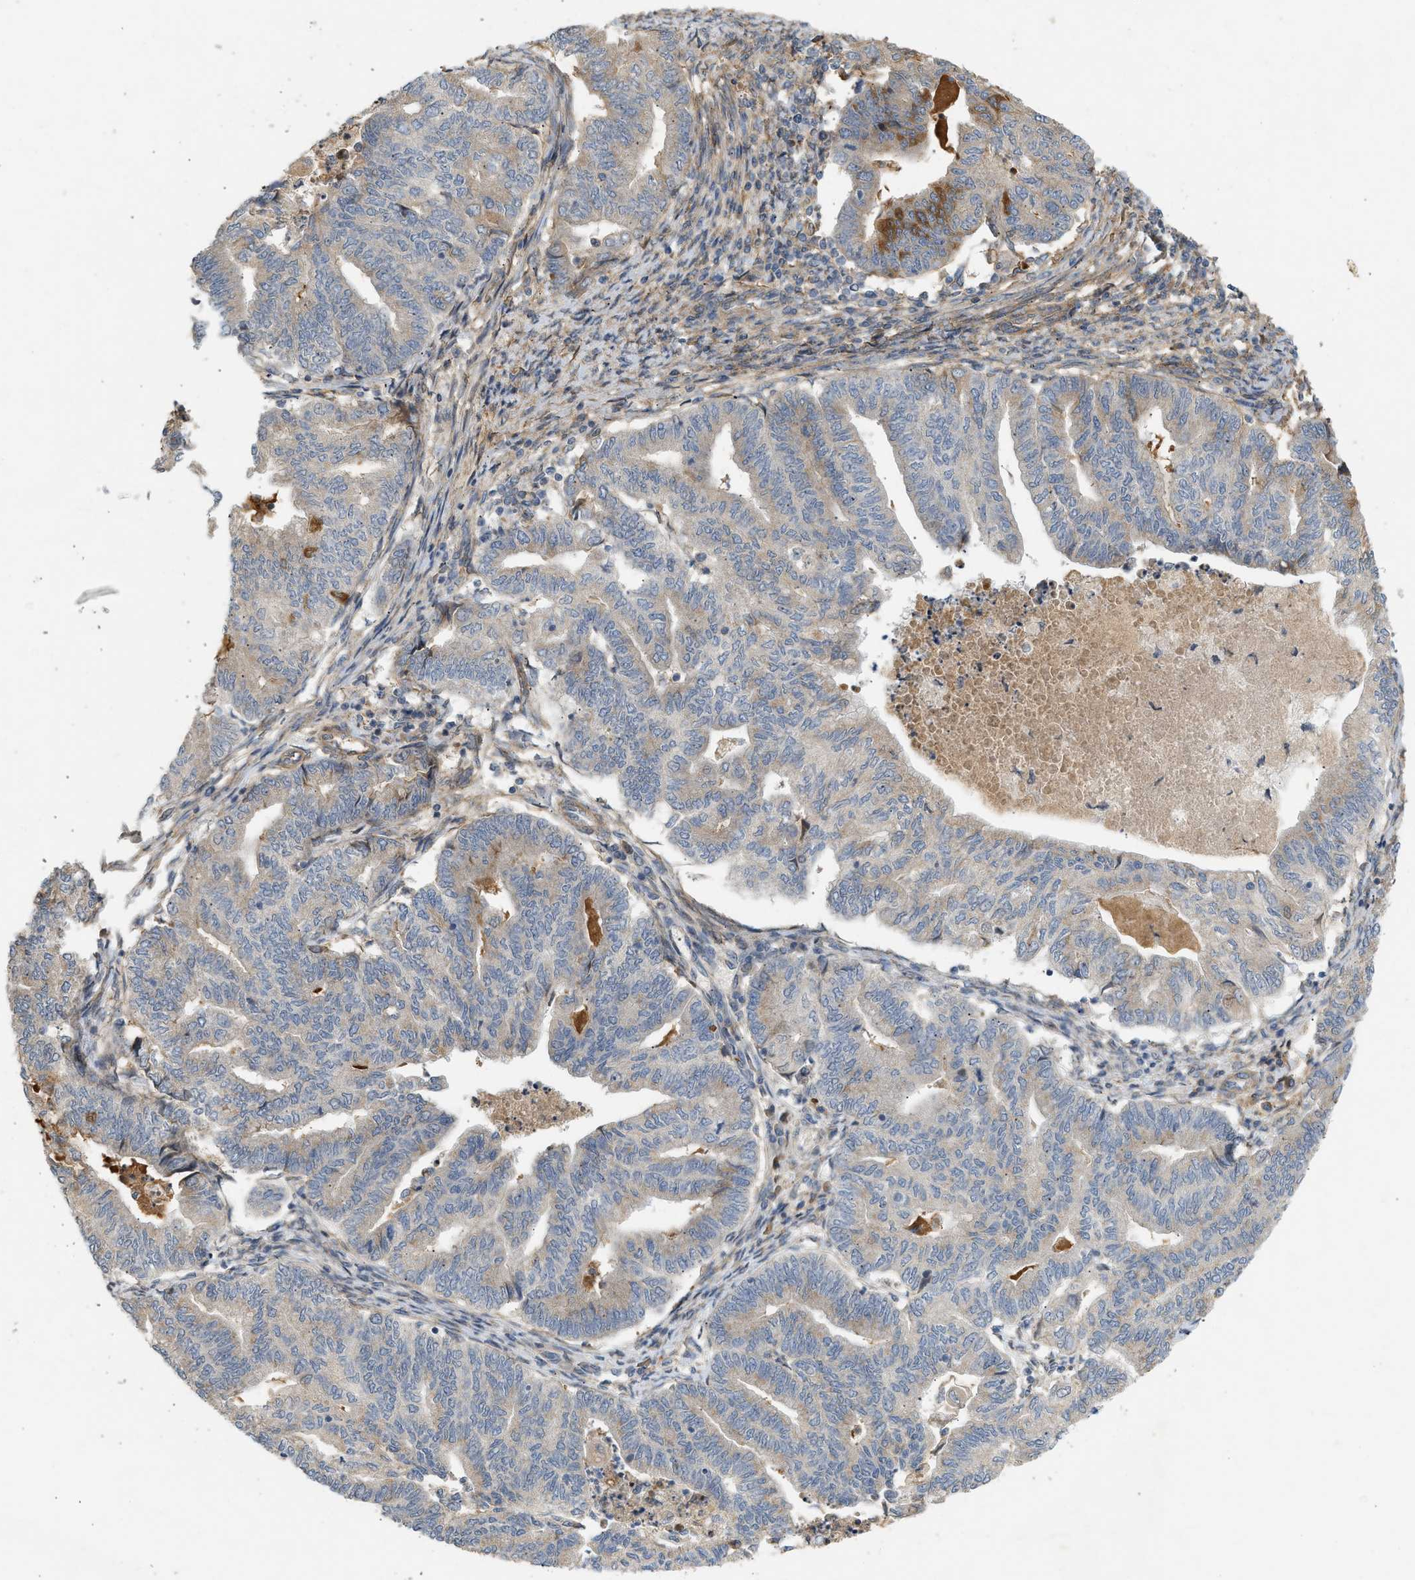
{"staining": {"intensity": "moderate", "quantity": ">75%", "location": "cytoplasmic/membranous"}, "tissue": "endometrial cancer", "cell_type": "Tumor cells", "image_type": "cancer", "snomed": [{"axis": "morphology", "description": "Adenocarcinoma, NOS"}, {"axis": "topography", "description": "Endometrium"}], "caption": "Brown immunohistochemical staining in endometrial adenocarcinoma demonstrates moderate cytoplasmic/membranous staining in about >75% of tumor cells. (DAB (3,3'-diaminobenzidine) = brown stain, brightfield microscopy at high magnification).", "gene": "F8", "patient": {"sex": "female", "age": 79}}